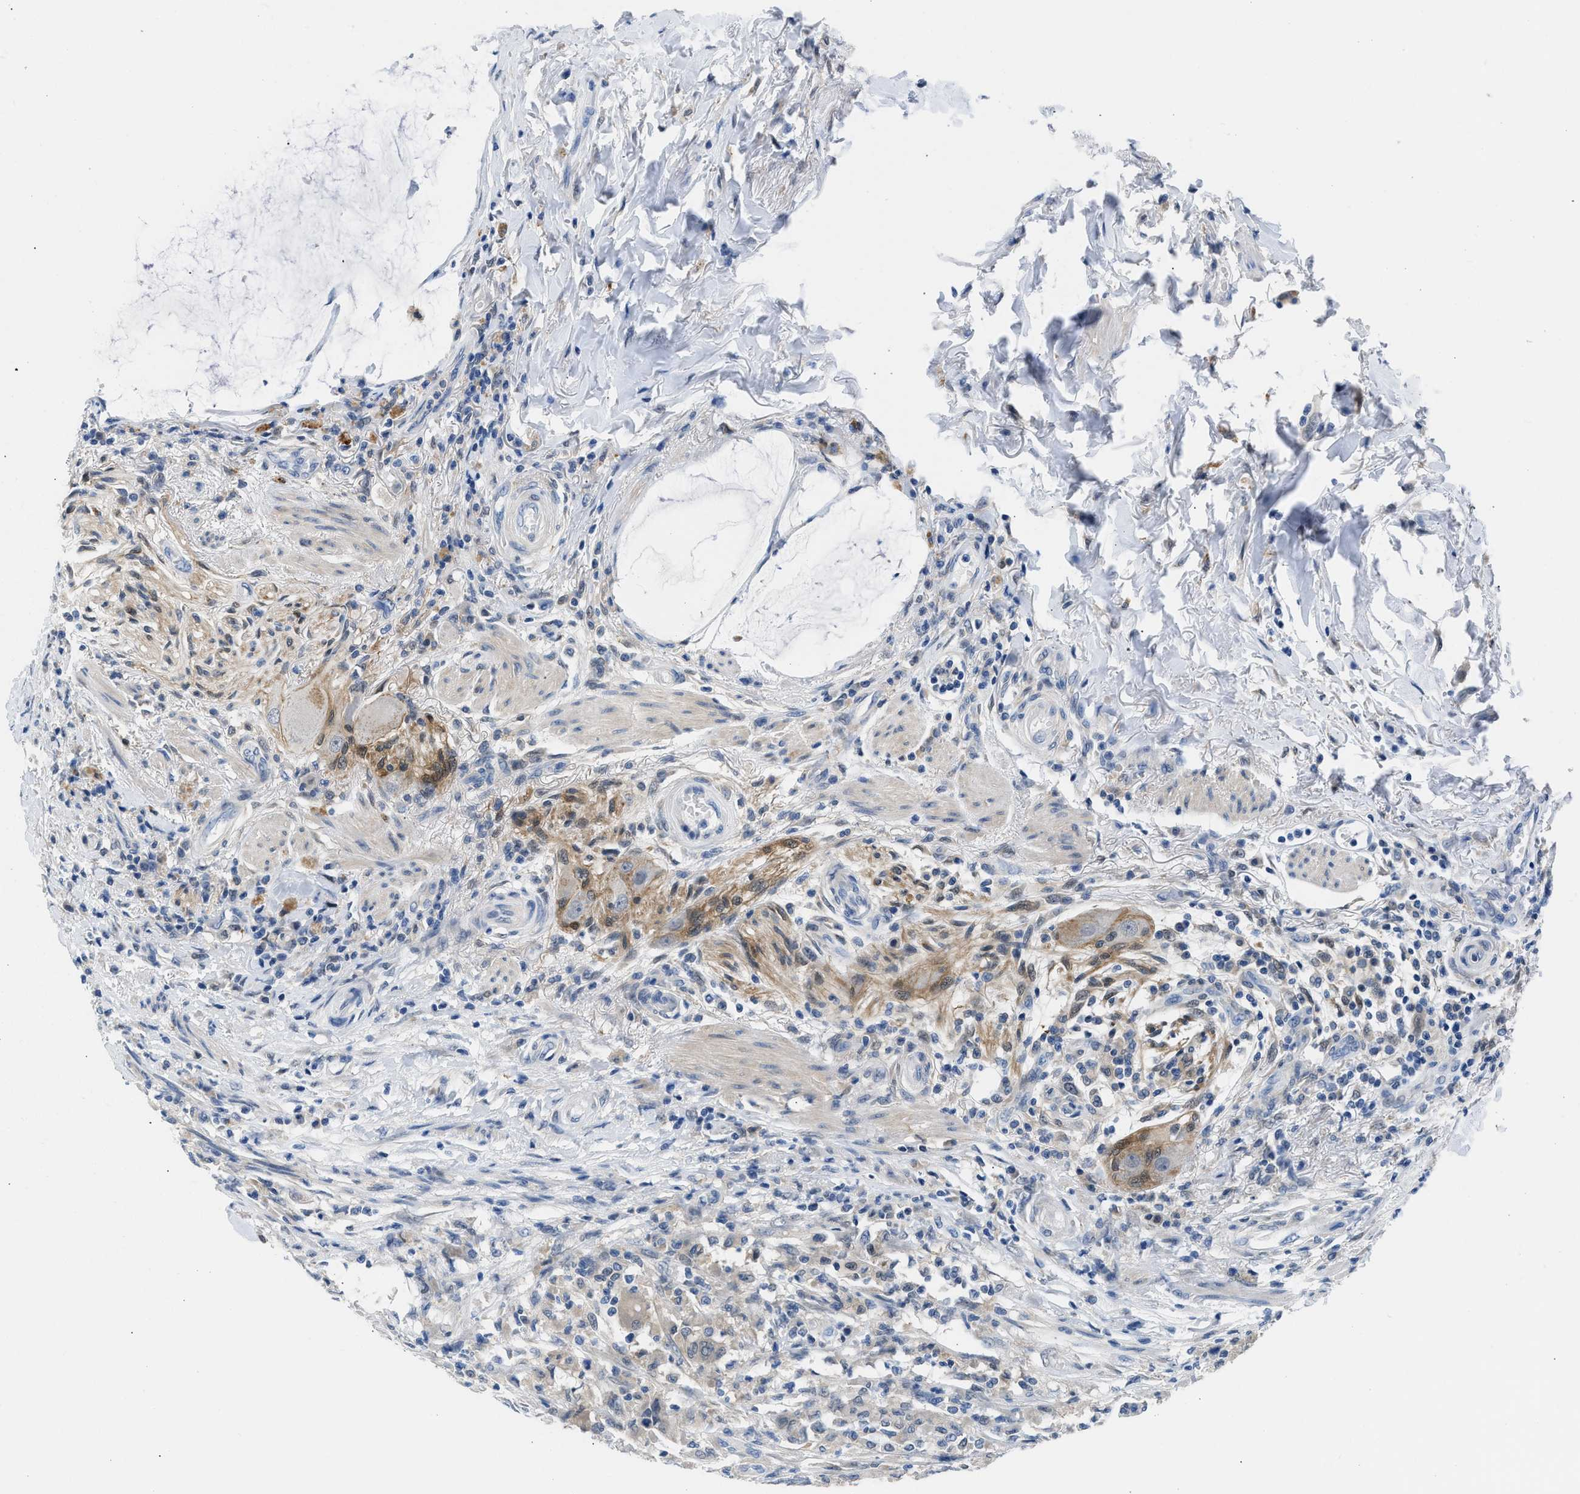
{"staining": {"intensity": "negative", "quantity": "none", "location": "none"}, "tissue": "colorectal cancer", "cell_type": "Tumor cells", "image_type": "cancer", "snomed": [{"axis": "morphology", "description": "Normal tissue, NOS"}, {"axis": "morphology", "description": "Adenocarcinoma, NOS"}, {"axis": "topography", "description": "Rectum"}, {"axis": "topography", "description": "Peripheral nerve tissue"}], "caption": "There is no significant staining in tumor cells of colorectal adenocarcinoma.", "gene": "CBR1", "patient": {"sex": "male", "age": 92}}